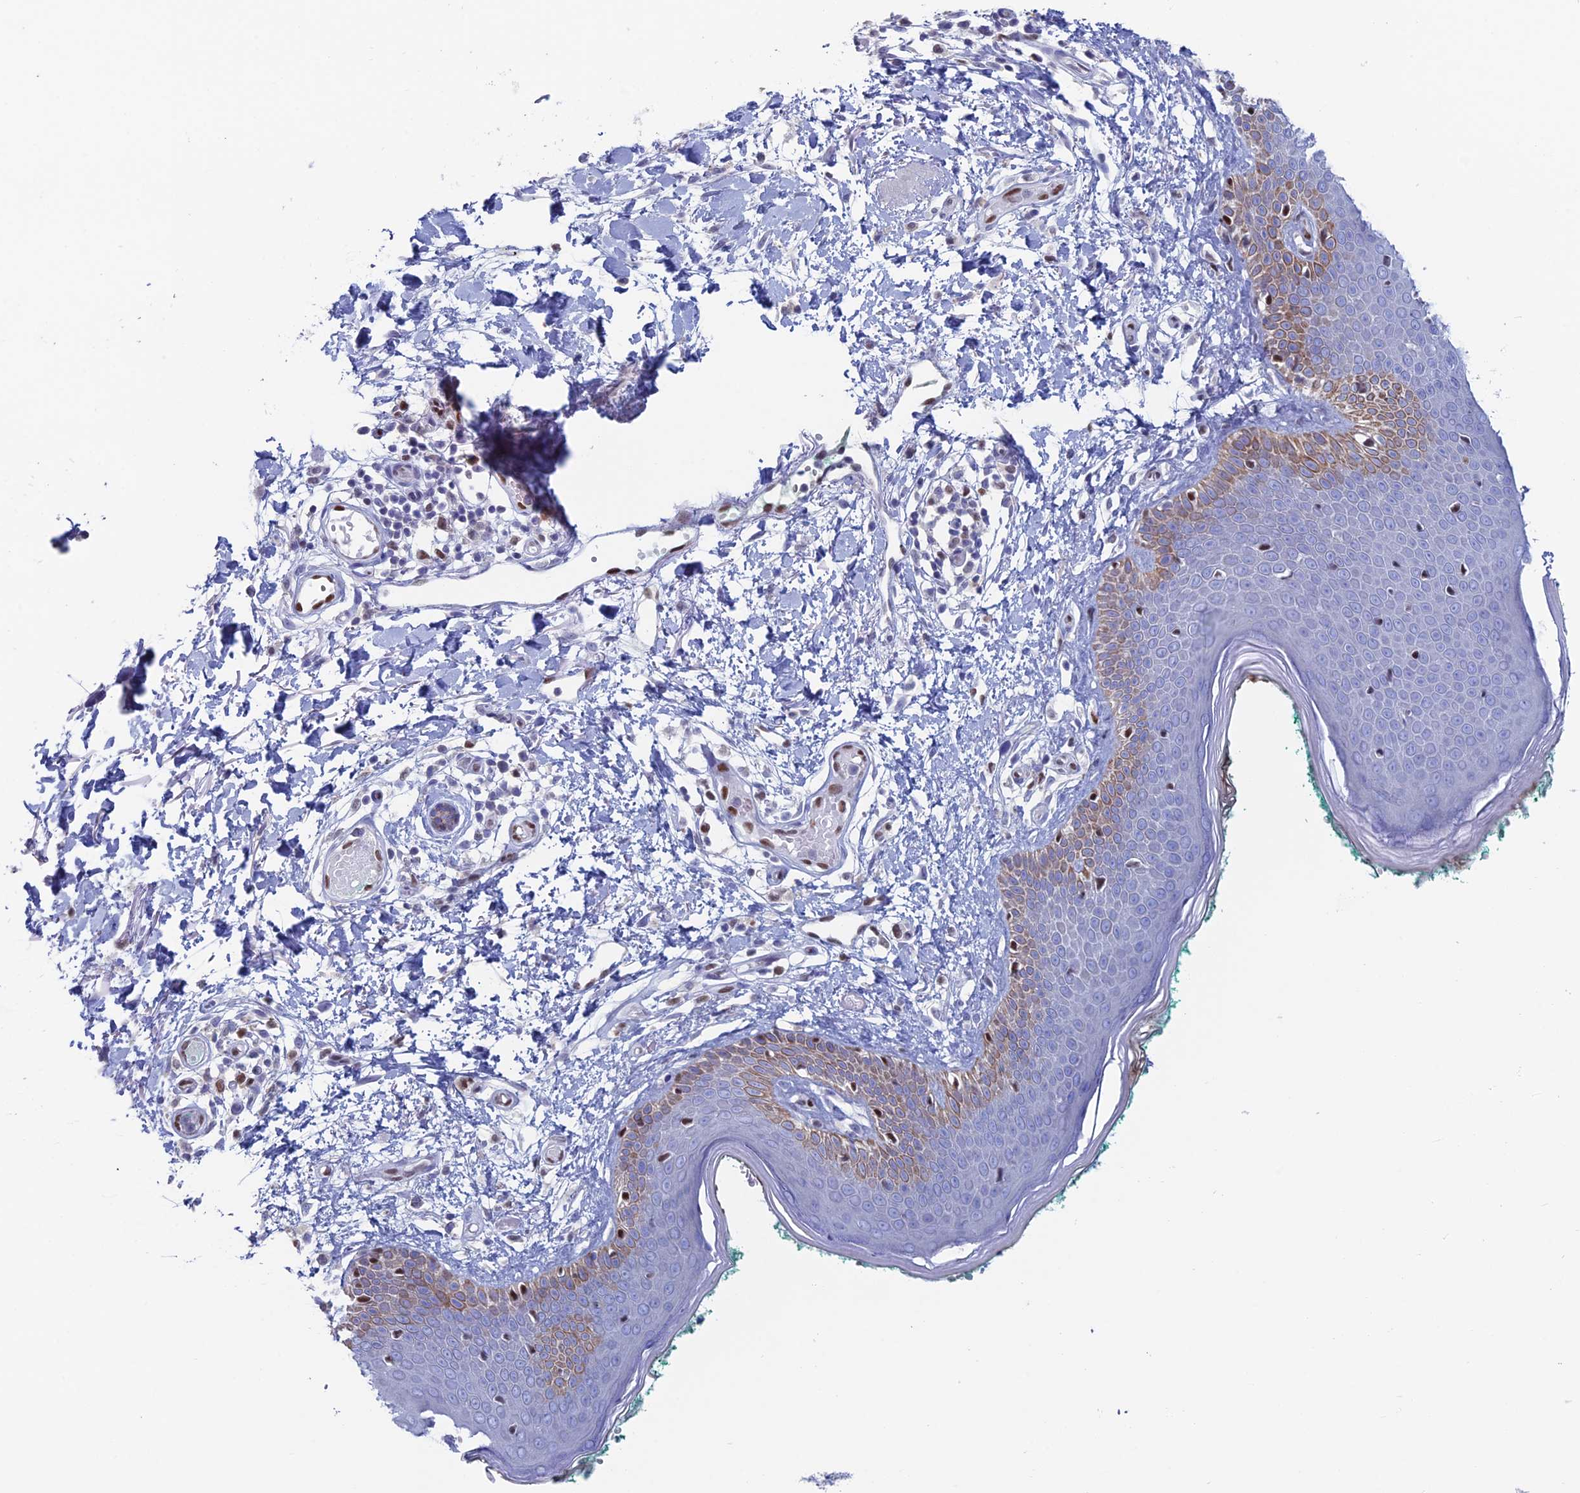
{"staining": {"intensity": "negative", "quantity": "none", "location": "none"}, "tissue": "skin", "cell_type": "Fibroblasts", "image_type": "normal", "snomed": [{"axis": "morphology", "description": "Normal tissue, NOS"}, {"axis": "morphology", "description": "Malignant melanoma, NOS"}, {"axis": "topography", "description": "Skin"}], "caption": "Fibroblasts are negative for protein expression in unremarkable human skin. Brightfield microscopy of immunohistochemistry (IHC) stained with DAB (brown) and hematoxylin (blue), captured at high magnification.", "gene": "NOL4L", "patient": {"sex": "male", "age": 62}}